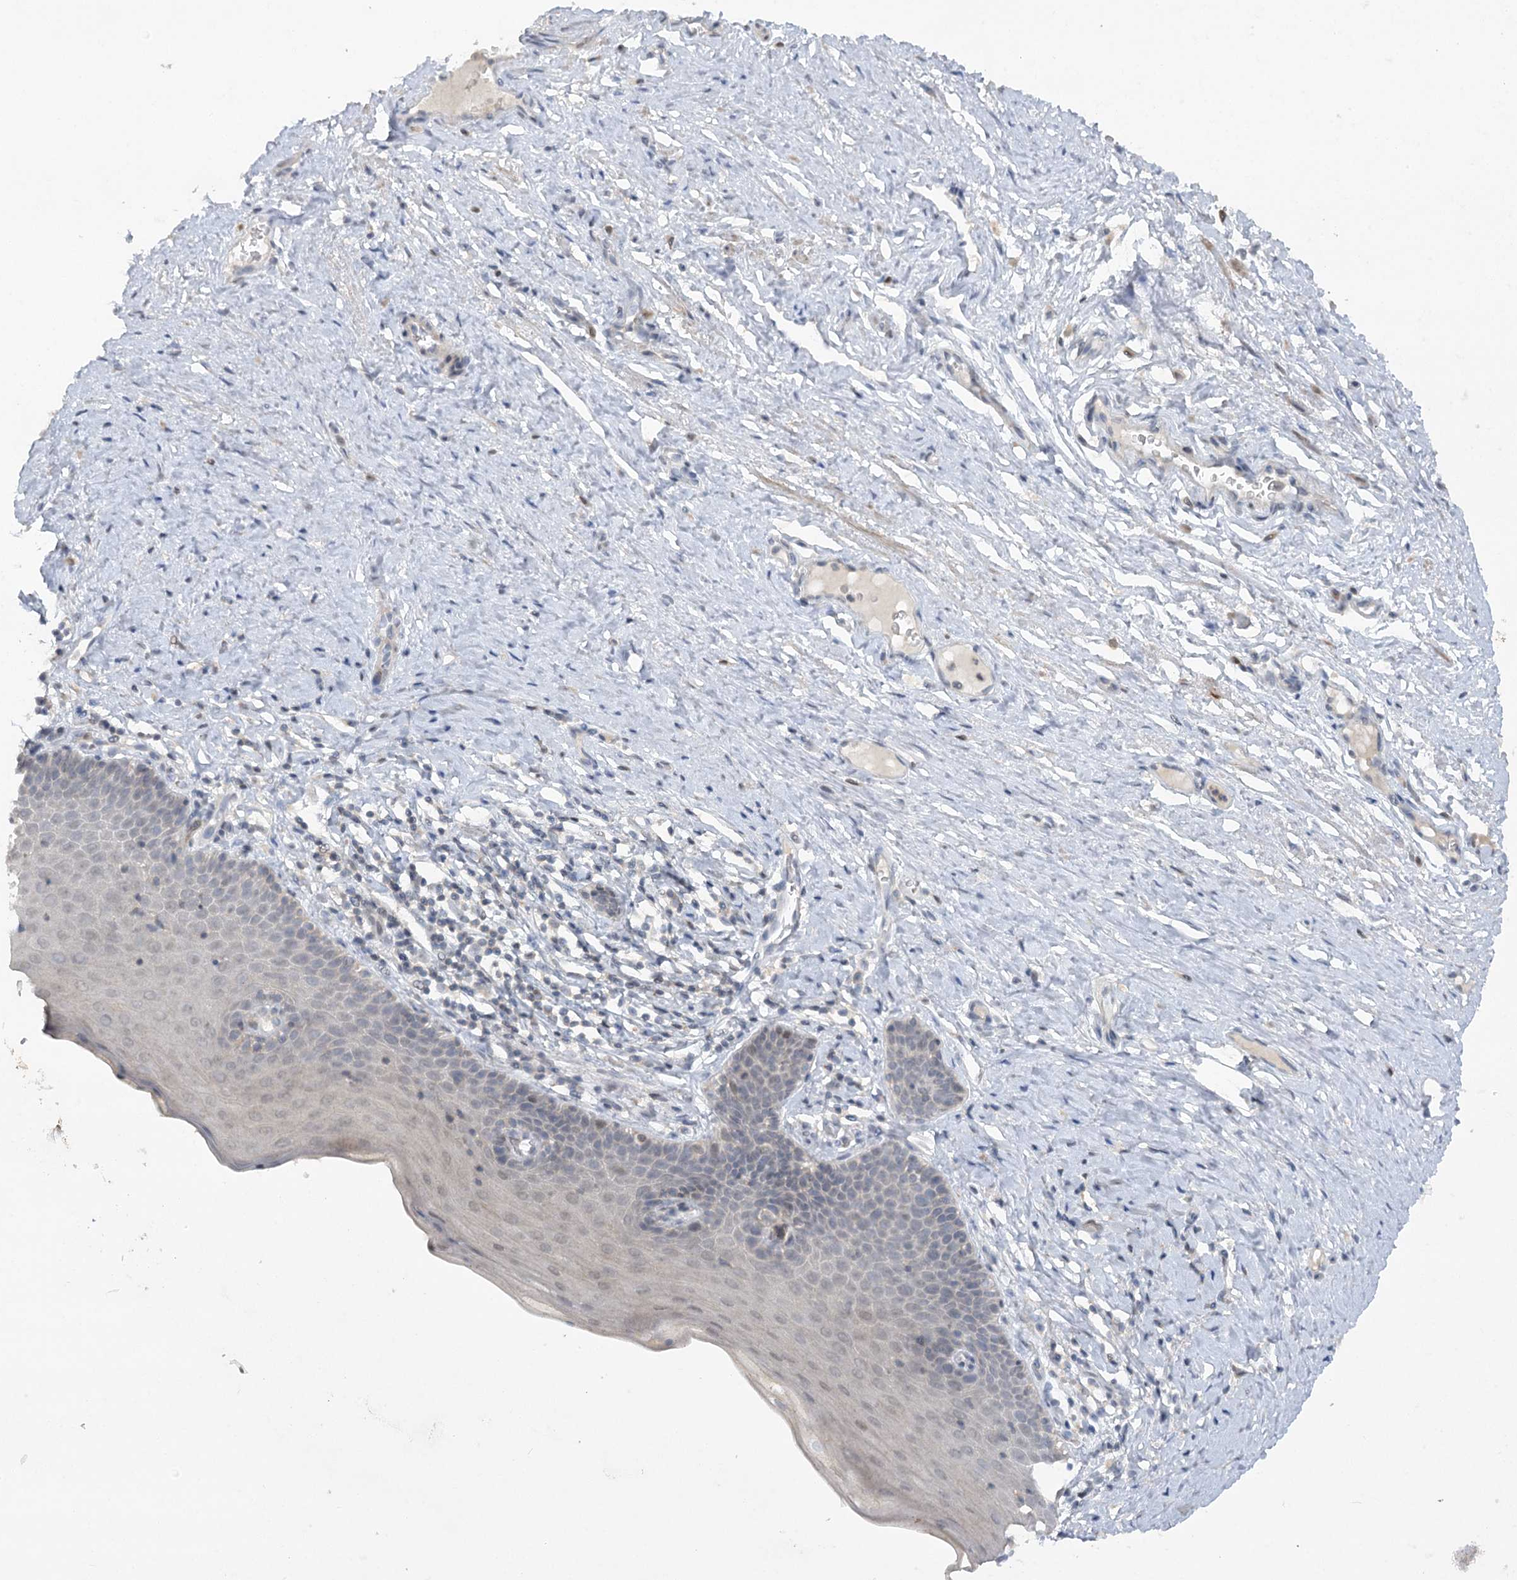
{"staining": {"intensity": "moderate", "quantity": "<25%", "location": "cytoplasmic/membranous"}, "tissue": "cervix", "cell_type": "Glandular cells", "image_type": "normal", "snomed": [{"axis": "morphology", "description": "Normal tissue, NOS"}, {"axis": "topography", "description": "Cervix"}], "caption": "Immunohistochemistry (IHC) histopathology image of normal cervix: human cervix stained using immunohistochemistry (IHC) reveals low levels of moderate protein expression localized specifically in the cytoplasmic/membranous of glandular cells, appearing as a cytoplasmic/membranous brown color.", "gene": "TRAF3IP1", "patient": {"sex": "female", "age": 42}}